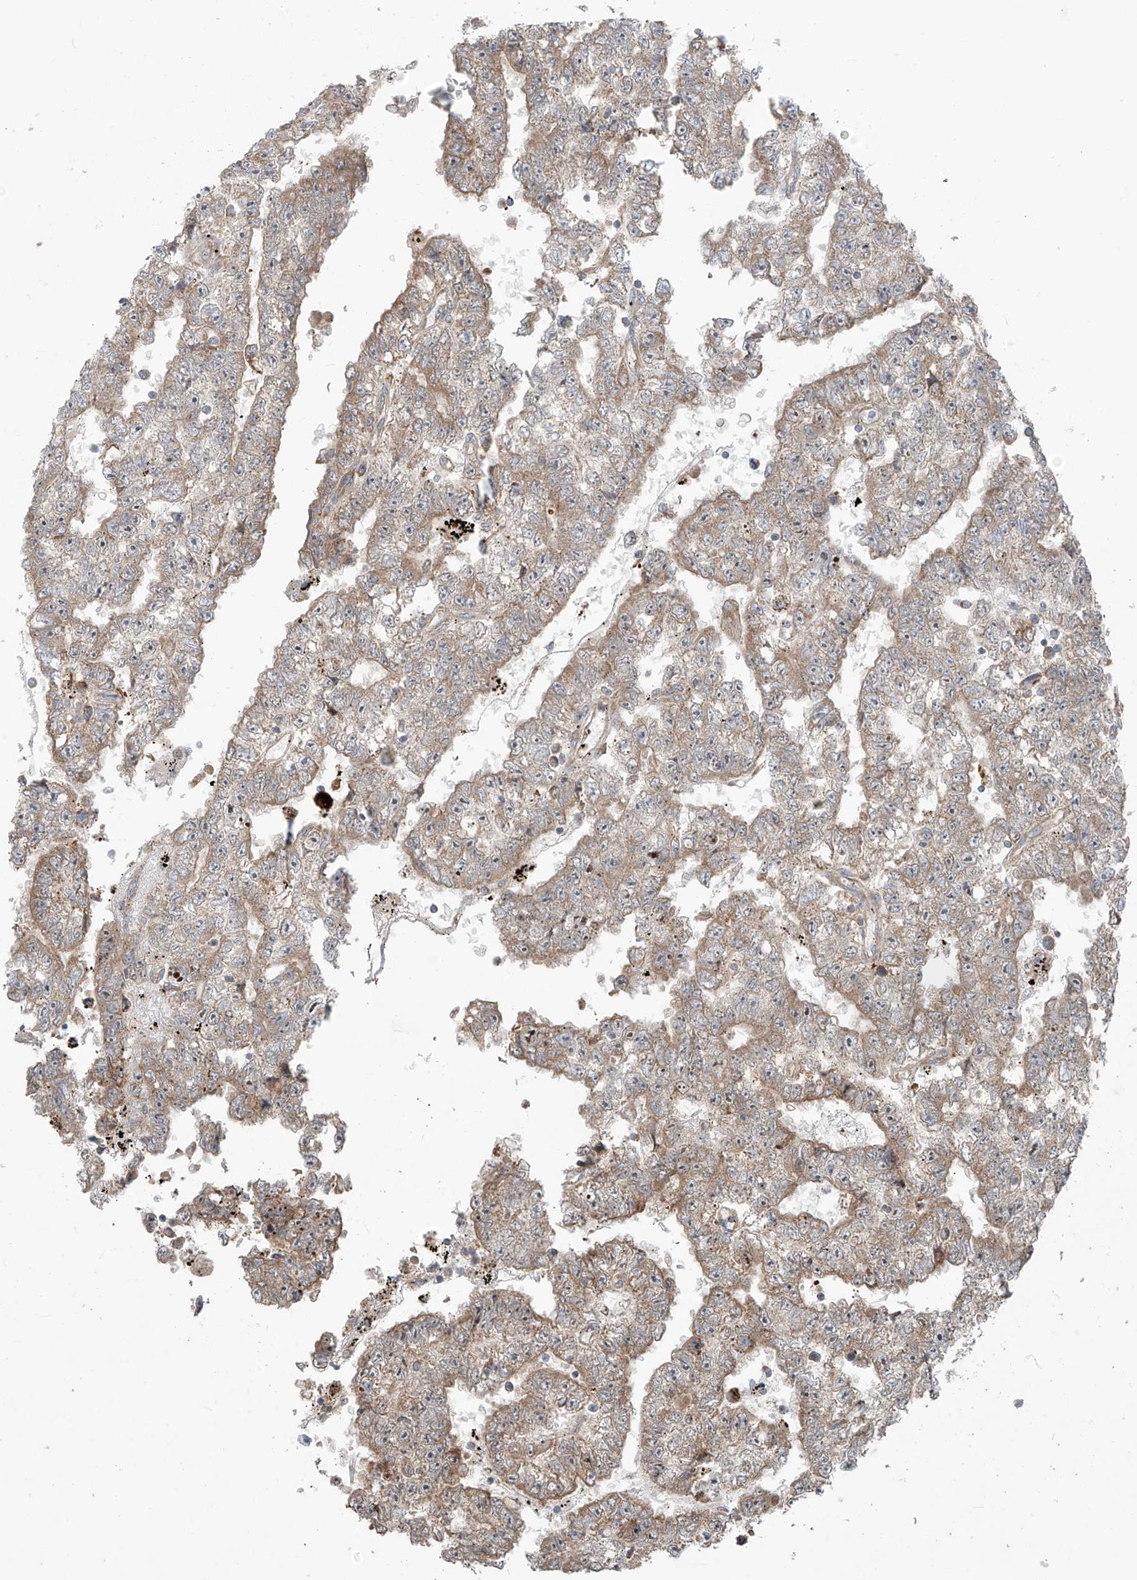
{"staining": {"intensity": "moderate", "quantity": ">75%", "location": "cytoplasmic/membranous"}, "tissue": "testis cancer", "cell_type": "Tumor cells", "image_type": "cancer", "snomed": [{"axis": "morphology", "description": "Carcinoma, Embryonal, NOS"}, {"axis": "topography", "description": "Testis"}], "caption": "A histopathology image of testis embryonal carcinoma stained for a protein exhibits moderate cytoplasmic/membranous brown staining in tumor cells.", "gene": "KATNIP", "patient": {"sex": "male", "age": 25}}